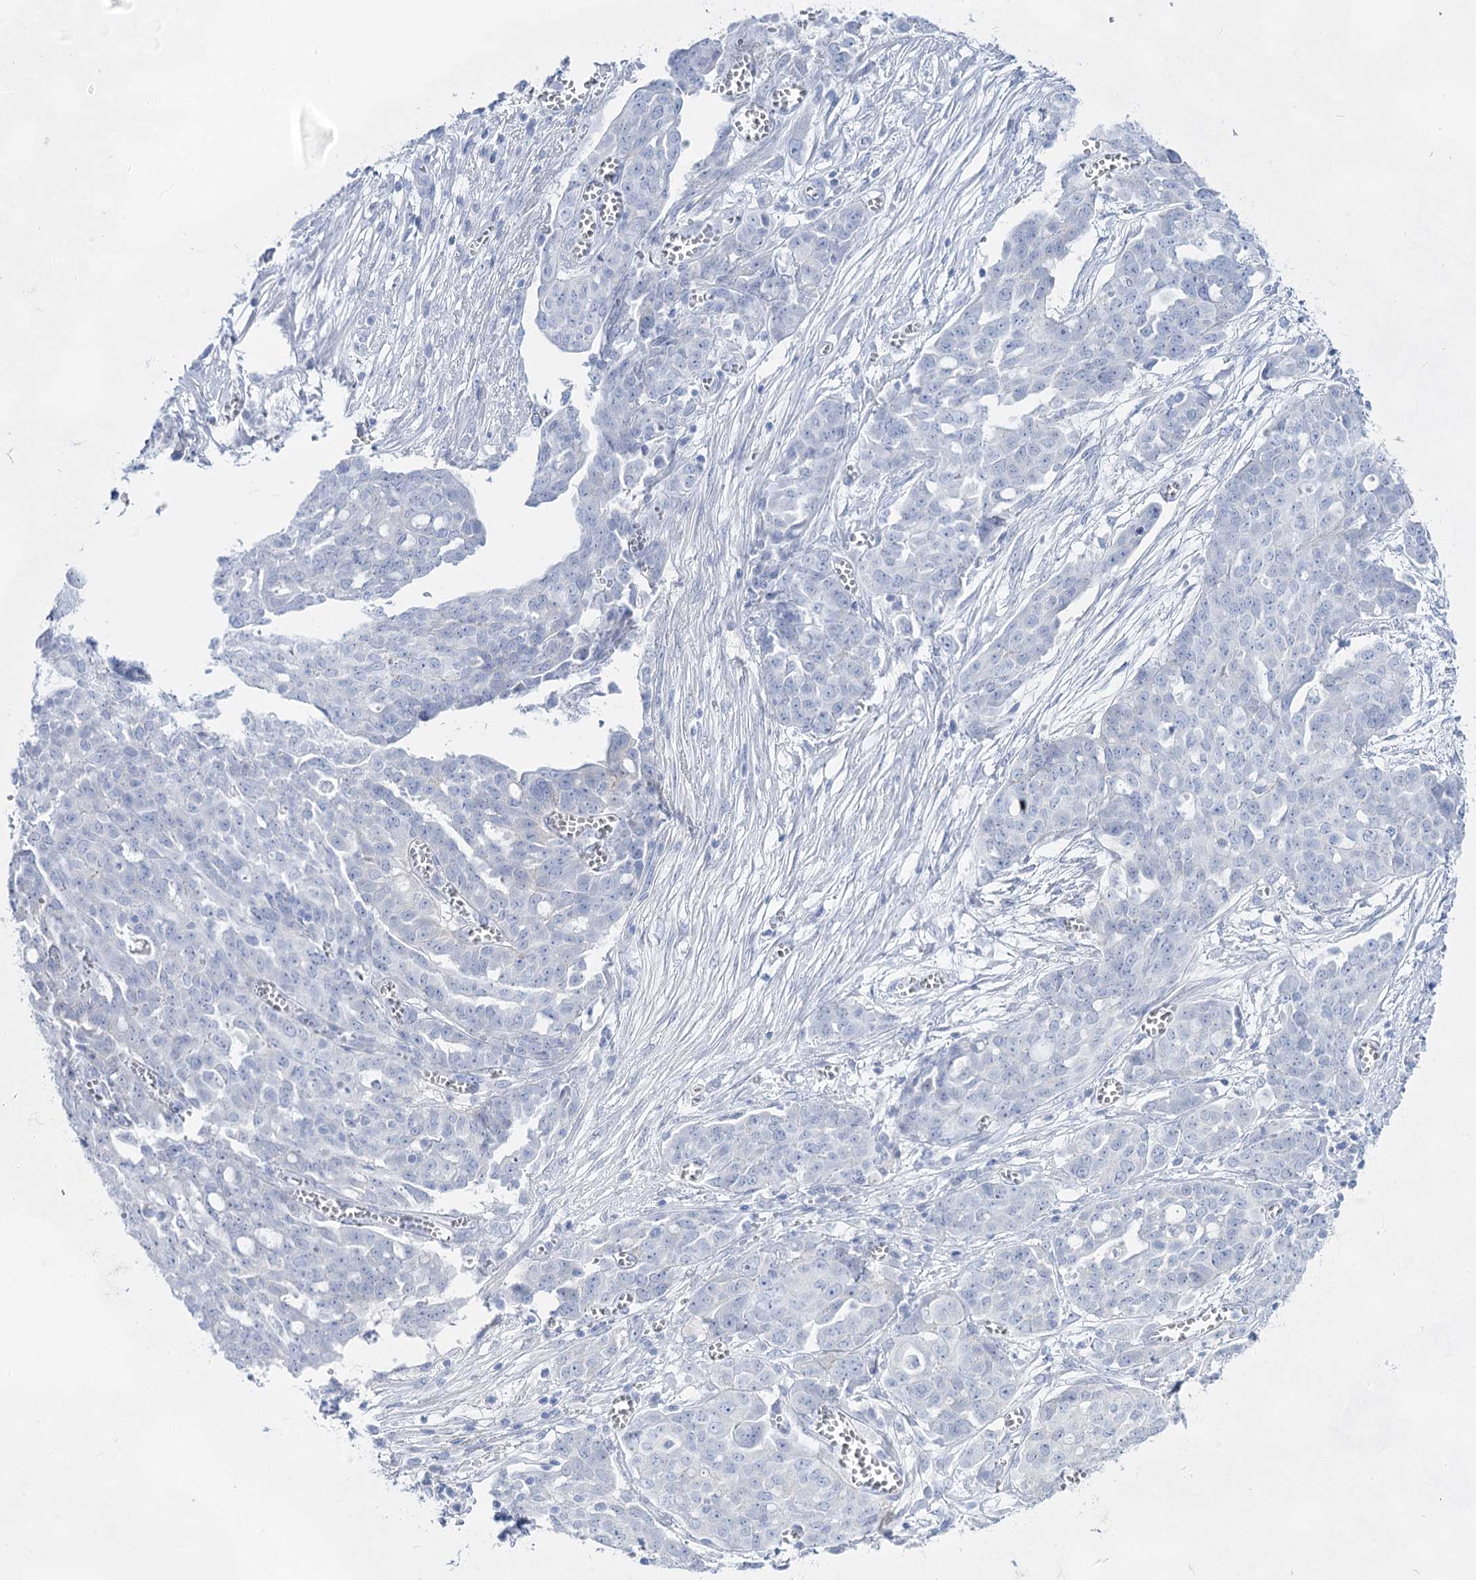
{"staining": {"intensity": "negative", "quantity": "none", "location": "none"}, "tissue": "ovarian cancer", "cell_type": "Tumor cells", "image_type": "cancer", "snomed": [{"axis": "morphology", "description": "Cystadenocarcinoma, serous, NOS"}, {"axis": "topography", "description": "Soft tissue"}, {"axis": "topography", "description": "Ovary"}], "caption": "Ovarian serous cystadenocarcinoma was stained to show a protein in brown. There is no significant expression in tumor cells.", "gene": "ACRV1", "patient": {"sex": "female", "age": 57}}